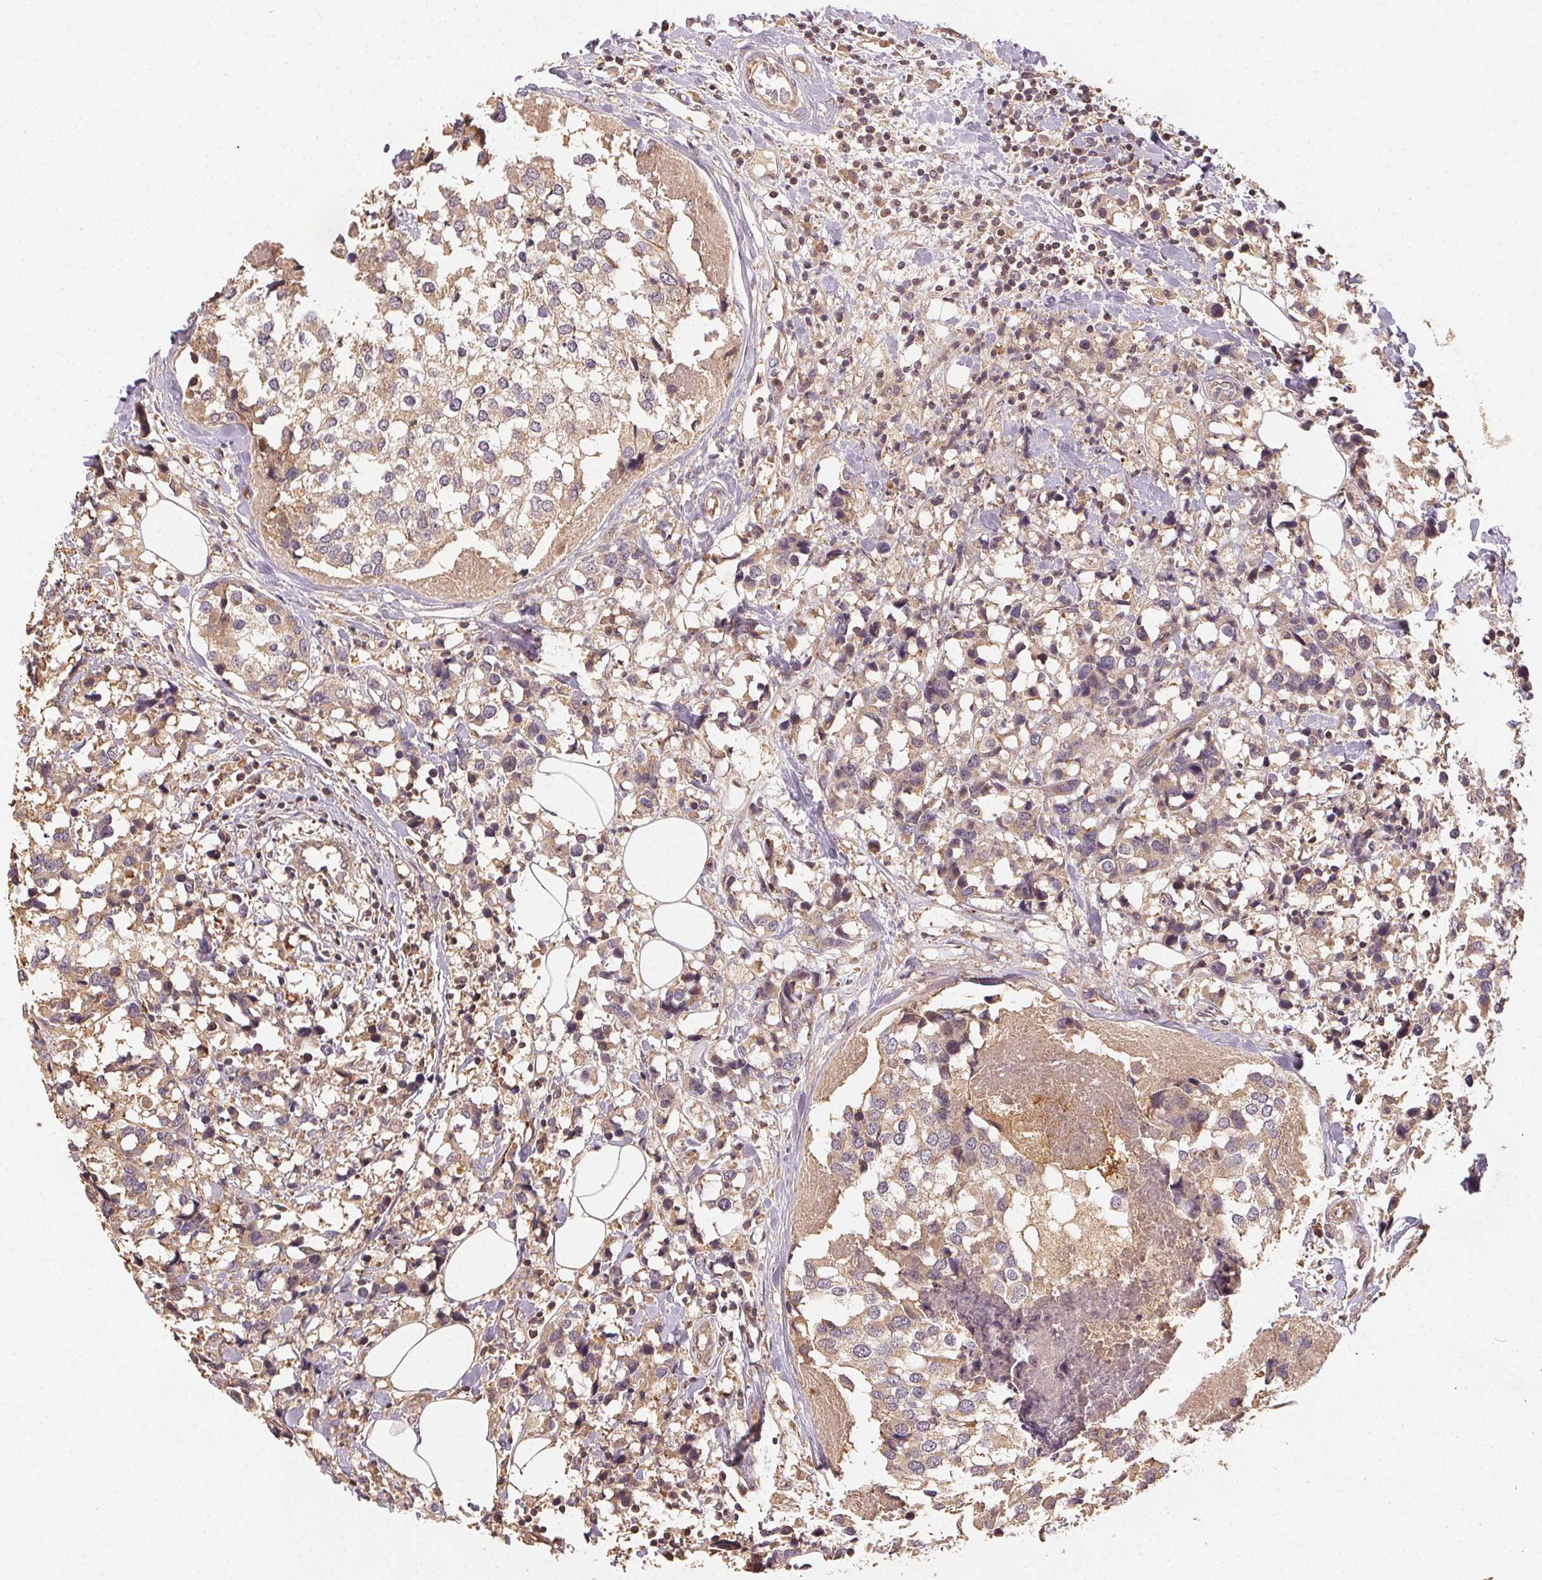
{"staining": {"intensity": "weak", "quantity": ">75%", "location": "cytoplasmic/membranous"}, "tissue": "breast cancer", "cell_type": "Tumor cells", "image_type": "cancer", "snomed": [{"axis": "morphology", "description": "Lobular carcinoma"}, {"axis": "topography", "description": "Breast"}], "caption": "Breast lobular carcinoma stained with a protein marker demonstrates weak staining in tumor cells.", "gene": "RALA", "patient": {"sex": "female", "age": 59}}